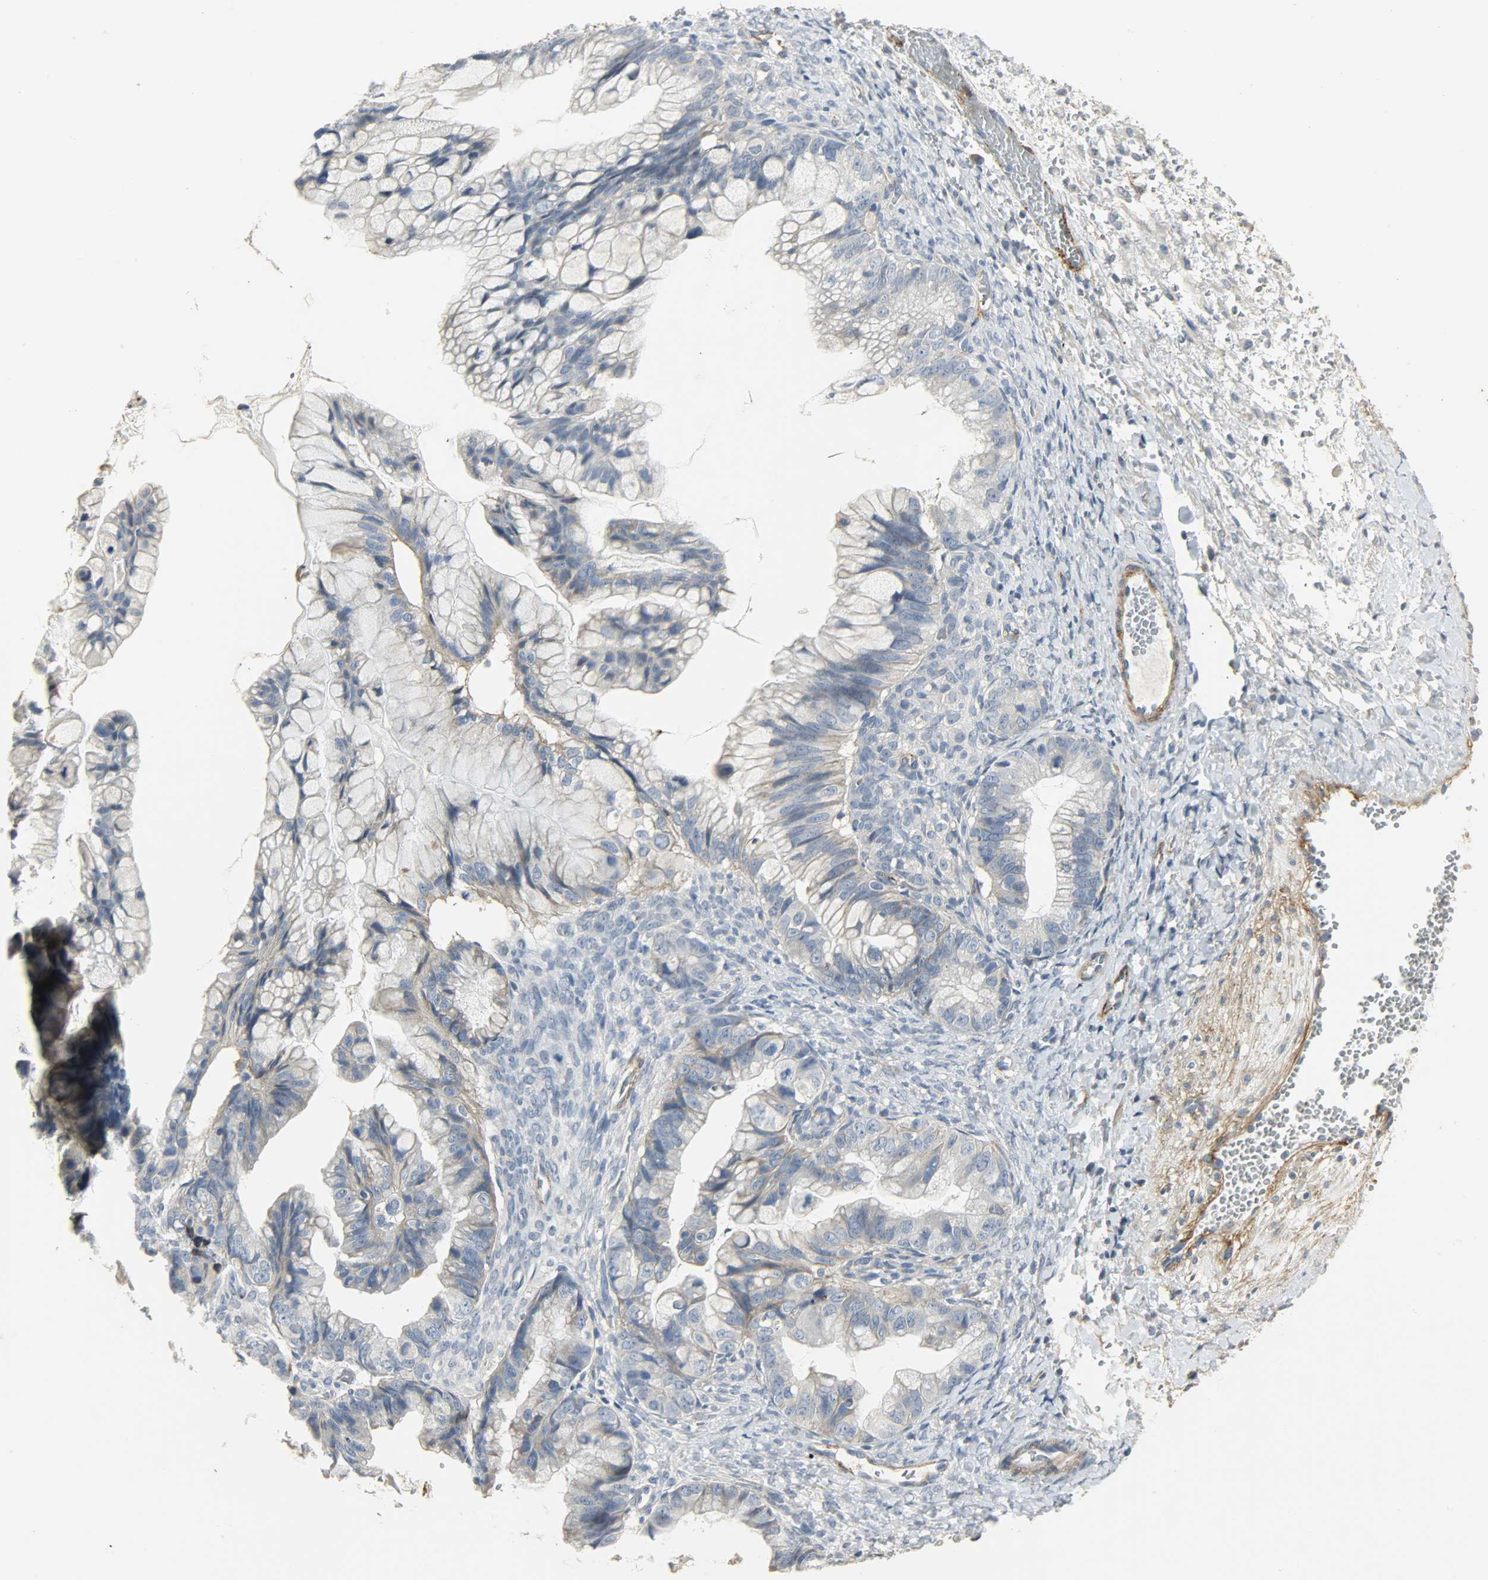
{"staining": {"intensity": "weak", "quantity": "<25%", "location": "cytoplasmic/membranous"}, "tissue": "ovarian cancer", "cell_type": "Tumor cells", "image_type": "cancer", "snomed": [{"axis": "morphology", "description": "Cystadenocarcinoma, mucinous, NOS"}, {"axis": "topography", "description": "Ovary"}], "caption": "Immunohistochemistry (IHC) photomicrograph of human ovarian mucinous cystadenocarcinoma stained for a protein (brown), which shows no staining in tumor cells.", "gene": "ENPEP", "patient": {"sex": "female", "age": 36}}